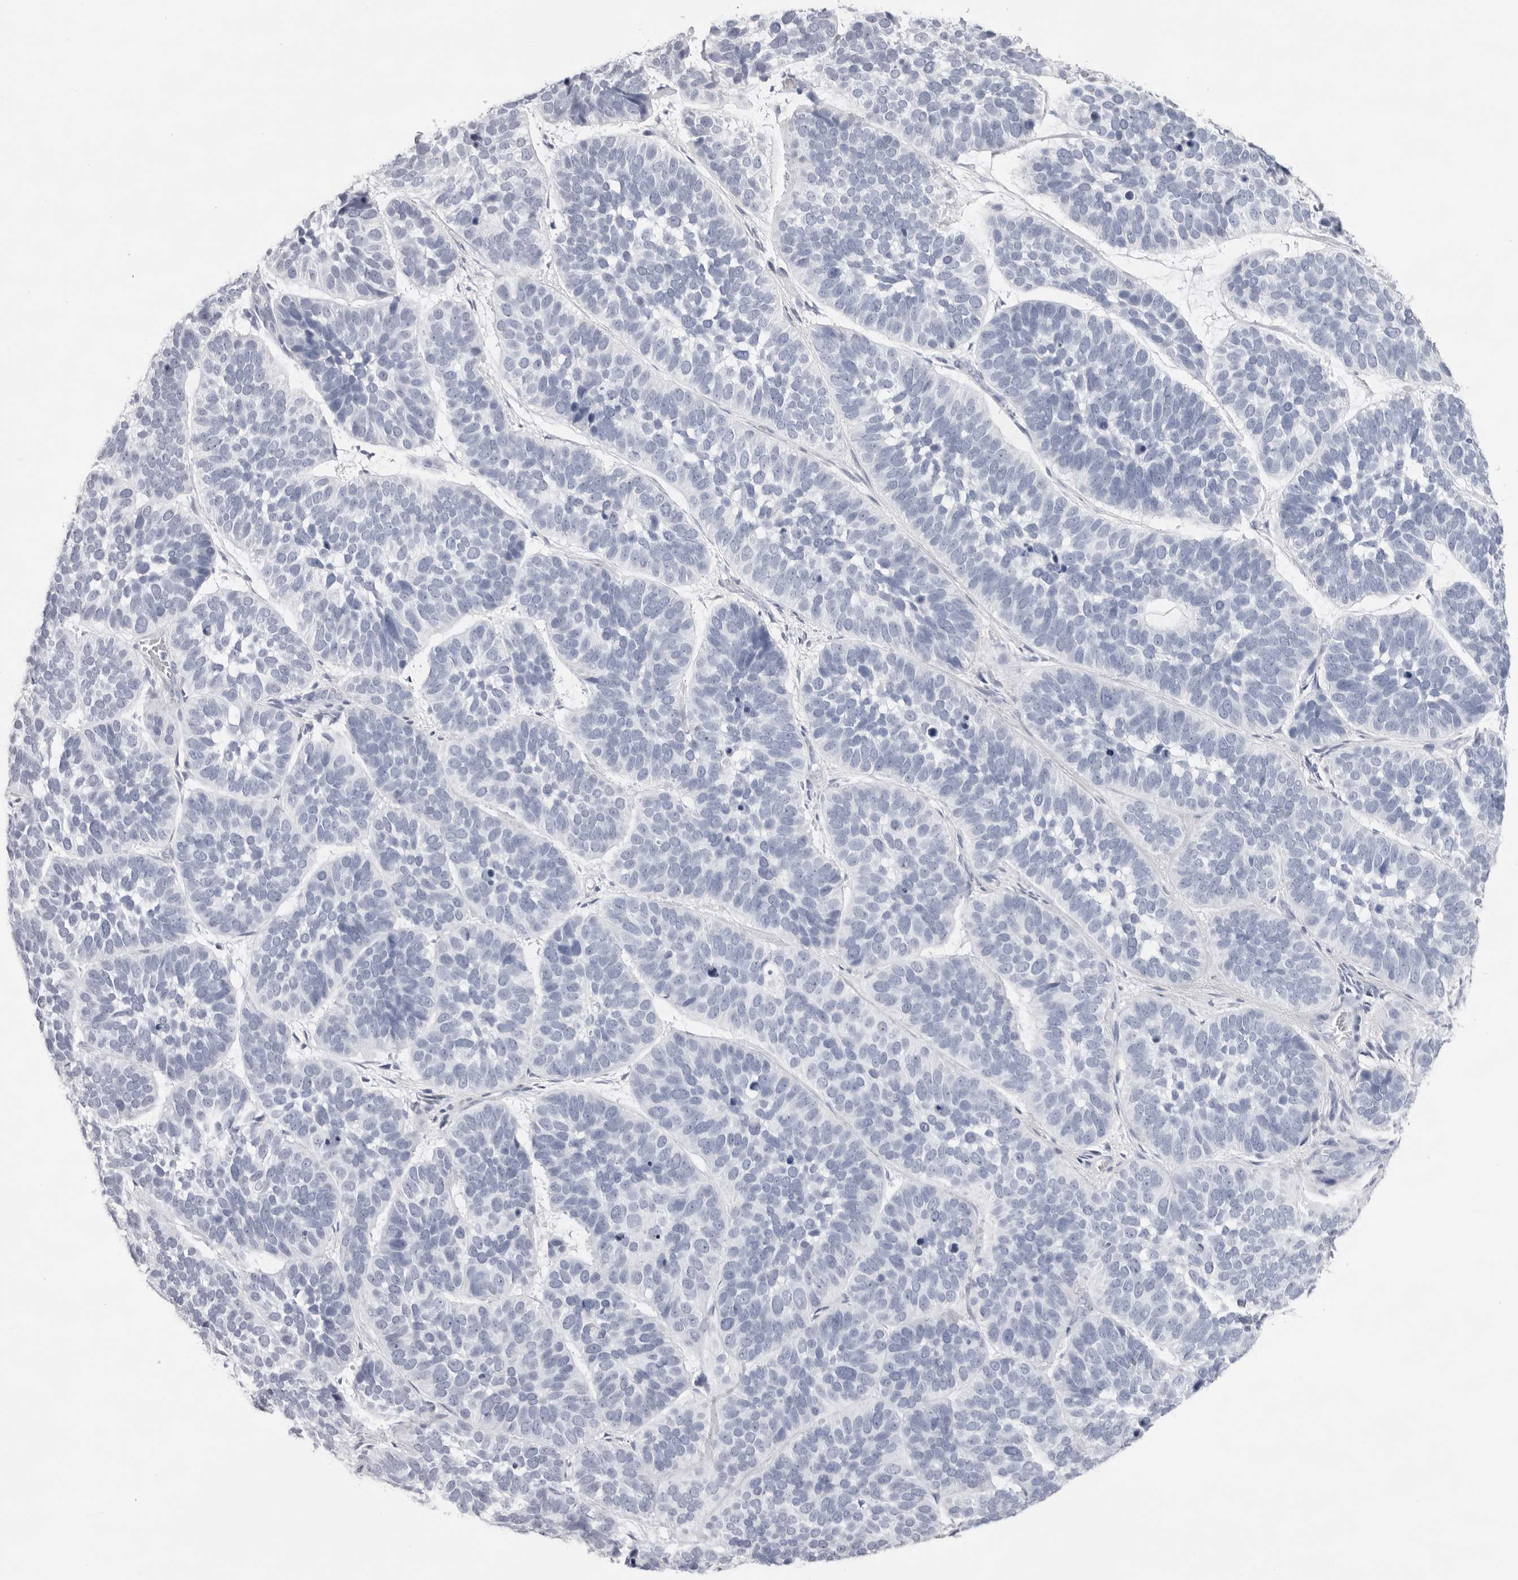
{"staining": {"intensity": "negative", "quantity": "none", "location": "none"}, "tissue": "skin cancer", "cell_type": "Tumor cells", "image_type": "cancer", "snomed": [{"axis": "morphology", "description": "Basal cell carcinoma"}, {"axis": "topography", "description": "Skin"}], "caption": "Immunohistochemical staining of human skin cancer (basal cell carcinoma) exhibits no significant expression in tumor cells. (Brightfield microscopy of DAB (3,3'-diaminobenzidine) immunohistochemistry (IHC) at high magnification).", "gene": "TMOD4", "patient": {"sex": "male", "age": 62}}